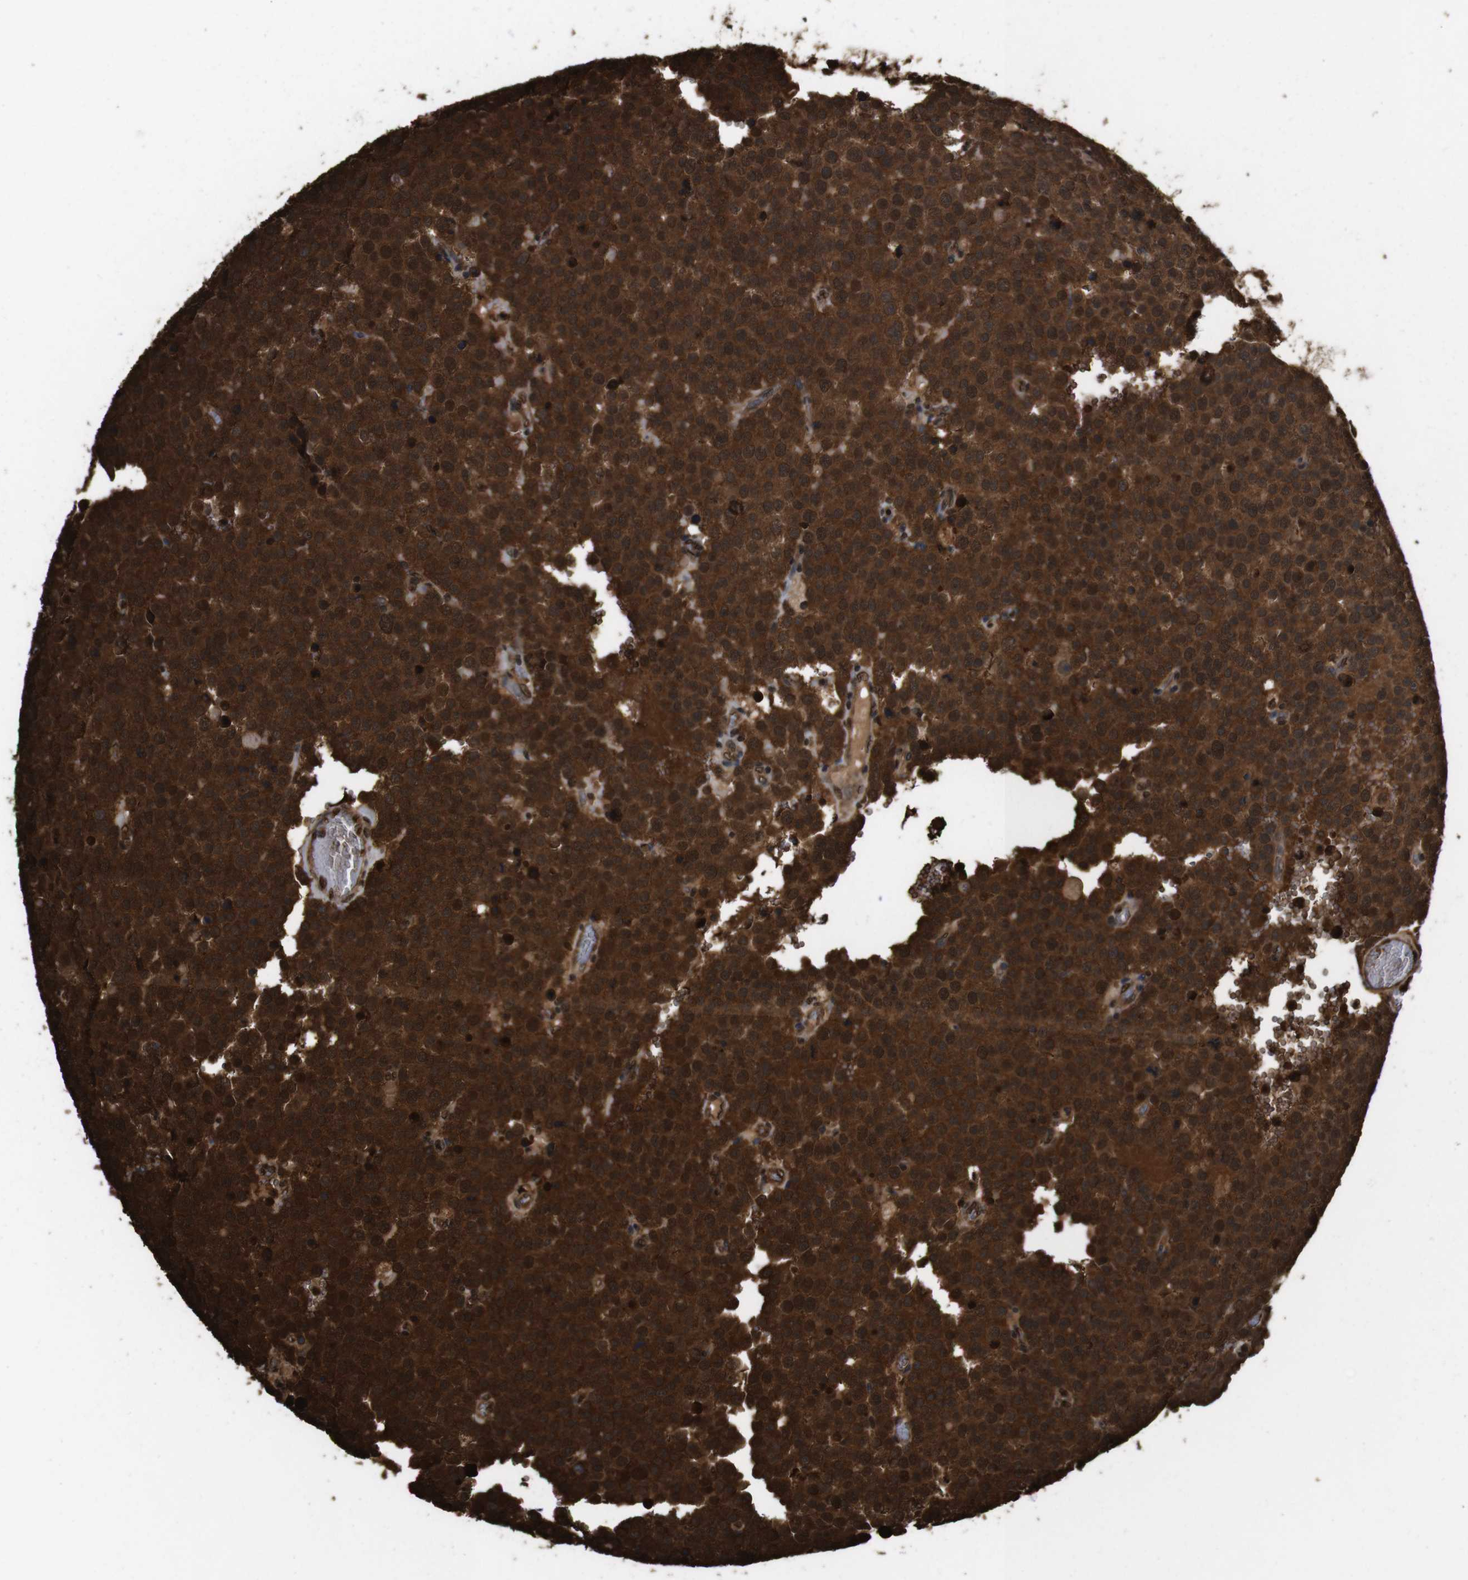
{"staining": {"intensity": "strong", "quantity": ">75%", "location": "cytoplasmic/membranous,nuclear"}, "tissue": "testis cancer", "cell_type": "Tumor cells", "image_type": "cancer", "snomed": [{"axis": "morphology", "description": "Normal tissue, NOS"}, {"axis": "morphology", "description": "Seminoma, NOS"}, {"axis": "topography", "description": "Testis"}], "caption": "Testis cancer (seminoma) stained for a protein demonstrates strong cytoplasmic/membranous and nuclear positivity in tumor cells.", "gene": "VCP", "patient": {"sex": "male", "age": 71}}